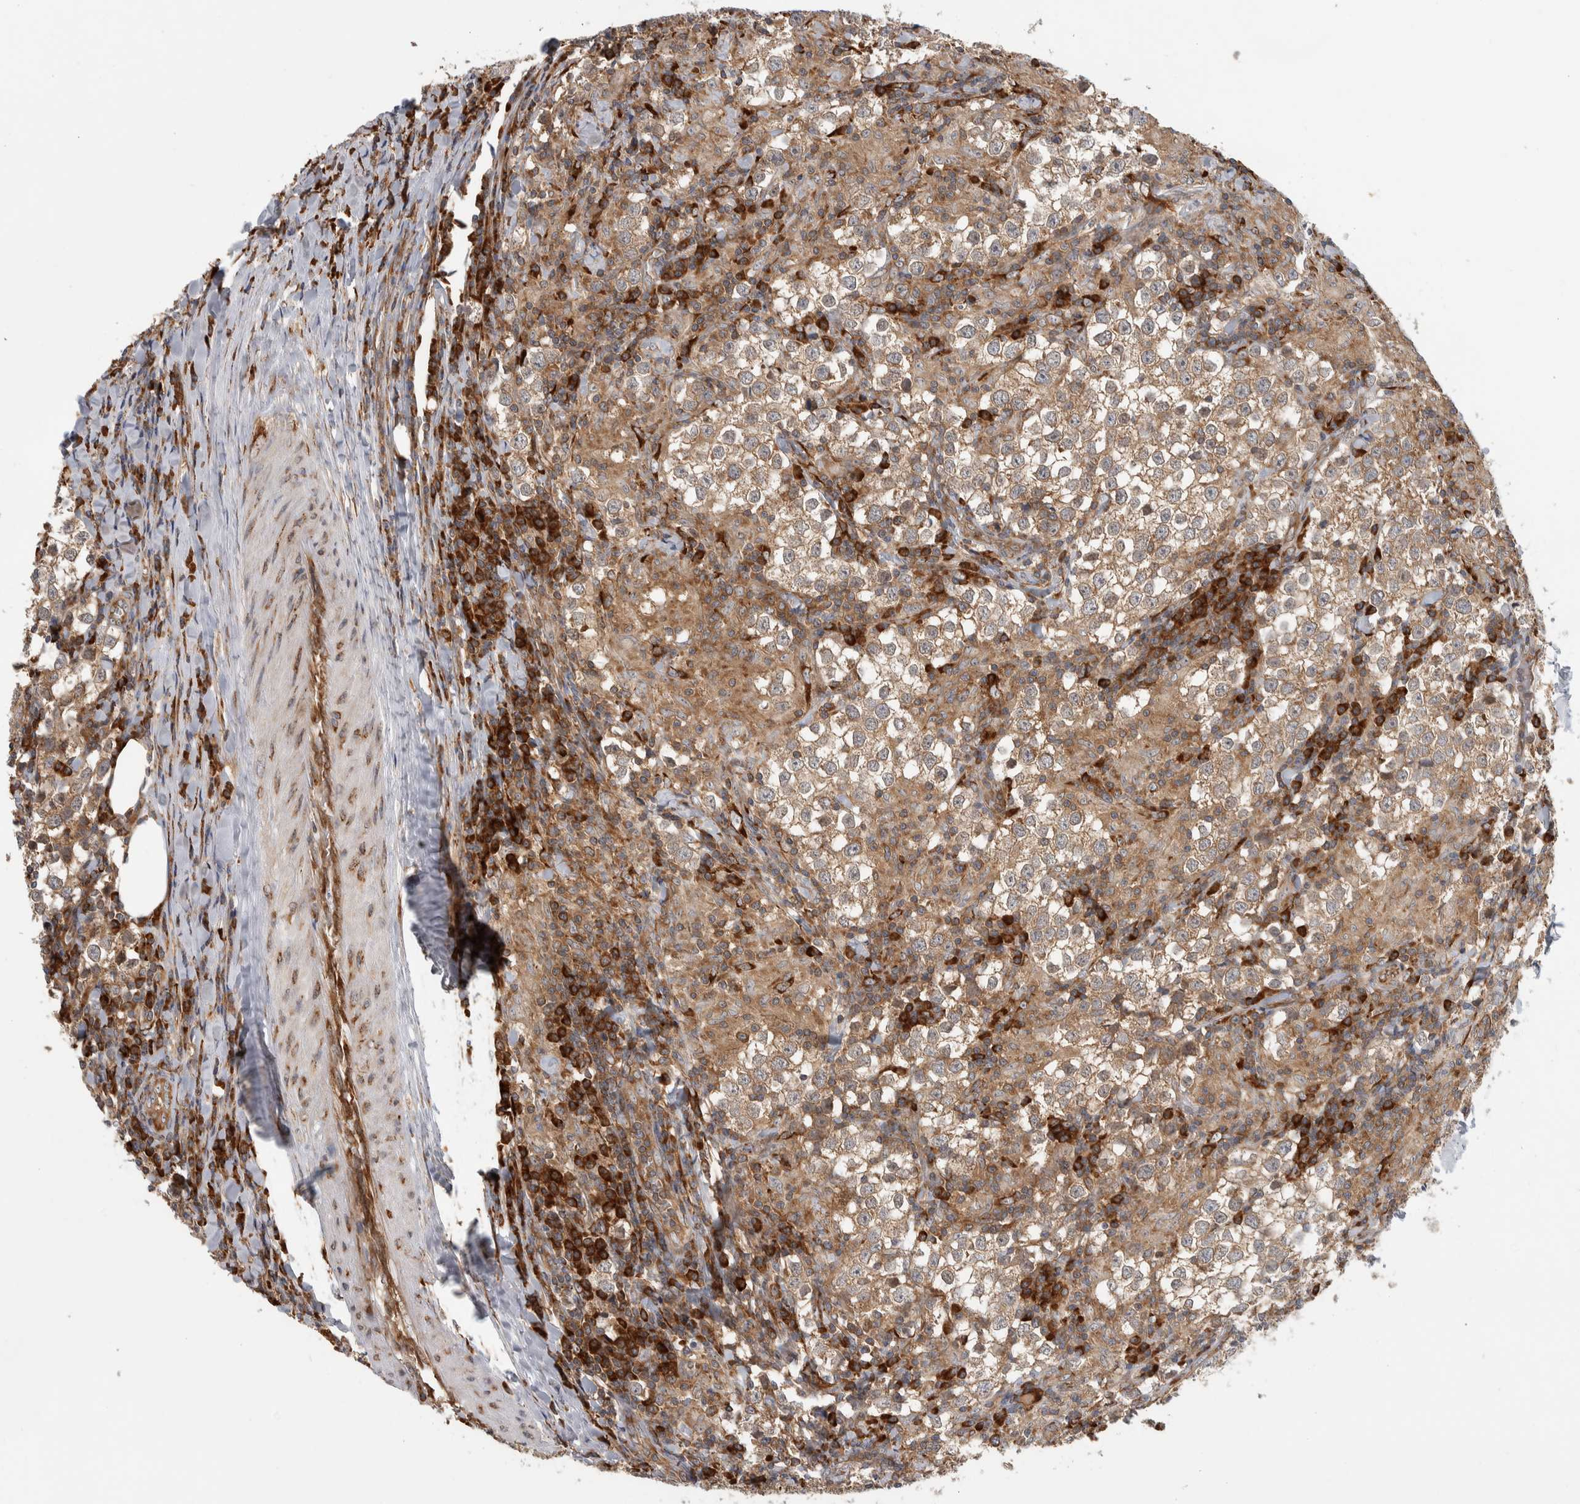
{"staining": {"intensity": "weak", "quantity": ">75%", "location": "cytoplasmic/membranous"}, "tissue": "testis cancer", "cell_type": "Tumor cells", "image_type": "cancer", "snomed": [{"axis": "morphology", "description": "Seminoma, NOS"}, {"axis": "morphology", "description": "Carcinoma, Embryonal, NOS"}, {"axis": "topography", "description": "Testis"}], "caption": "Immunohistochemical staining of human testis cancer demonstrates low levels of weak cytoplasmic/membranous protein expression in about >75% of tumor cells. (DAB IHC with brightfield microscopy, high magnification).", "gene": "EIF3H", "patient": {"sex": "male", "age": 36}}